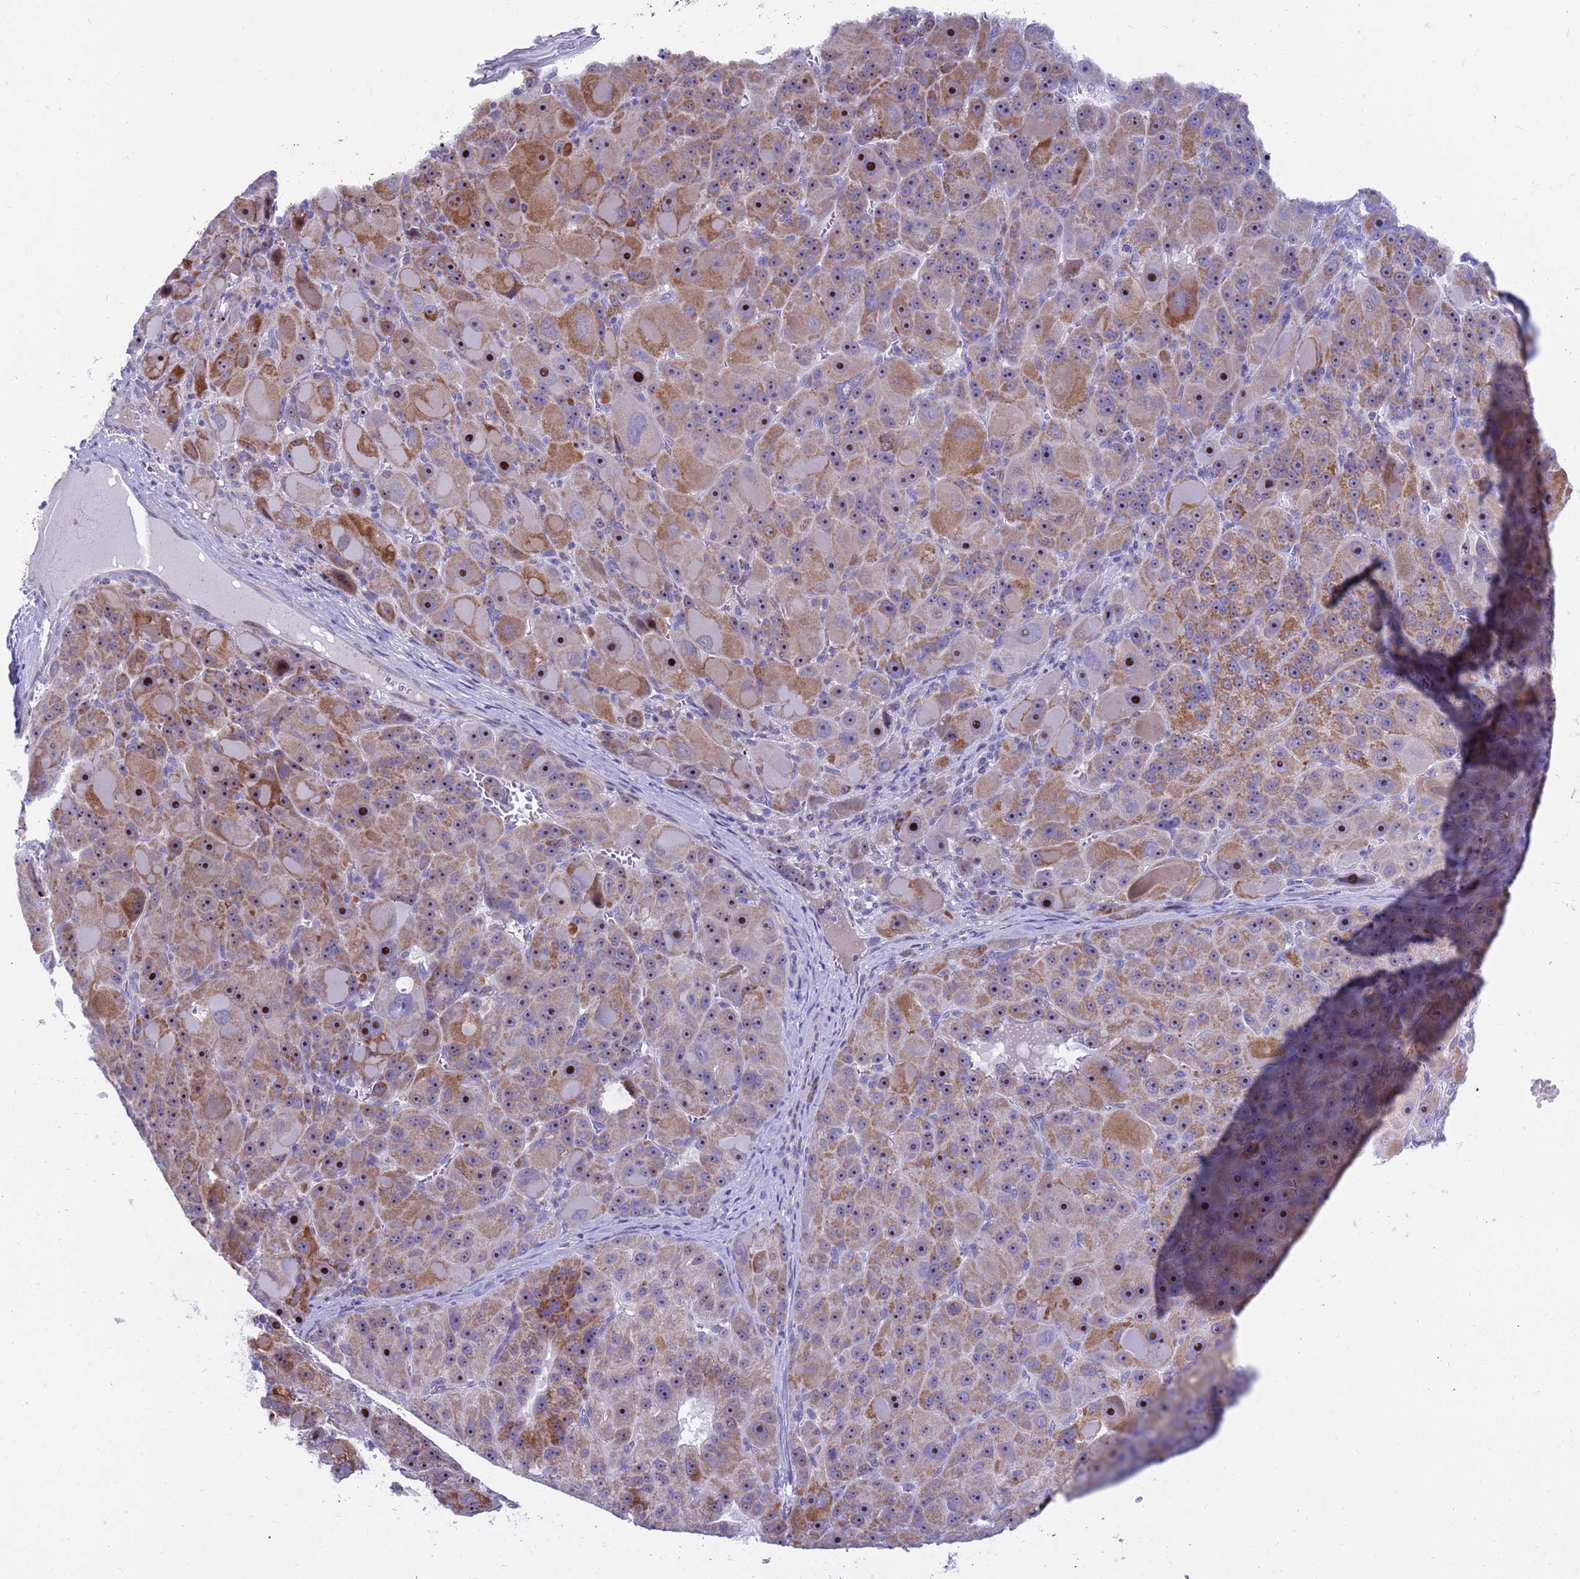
{"staining": {"intensity": "strong", "quantity": ">75%", "location": "cytoplasmic/membranous,nuclear"}, "tissue": "liver cancer", "cell_type": "Tumor cells", "image_type": "cancer", "snomed": [{"axis": "morphology", "description": "Carcinoma, Hepatocellular, NOS"}, {"axis": "topography", "description": "Liver"}], "caption": "Approximately >75% of tumor cells in human liver cancer exhibit strong cytoplasmic/membranous and nuclear protein staining as visualized by brown immunohistochemical staining.", "gene": "LRATD1", "patient": {"sex": "male", "age": 76}}